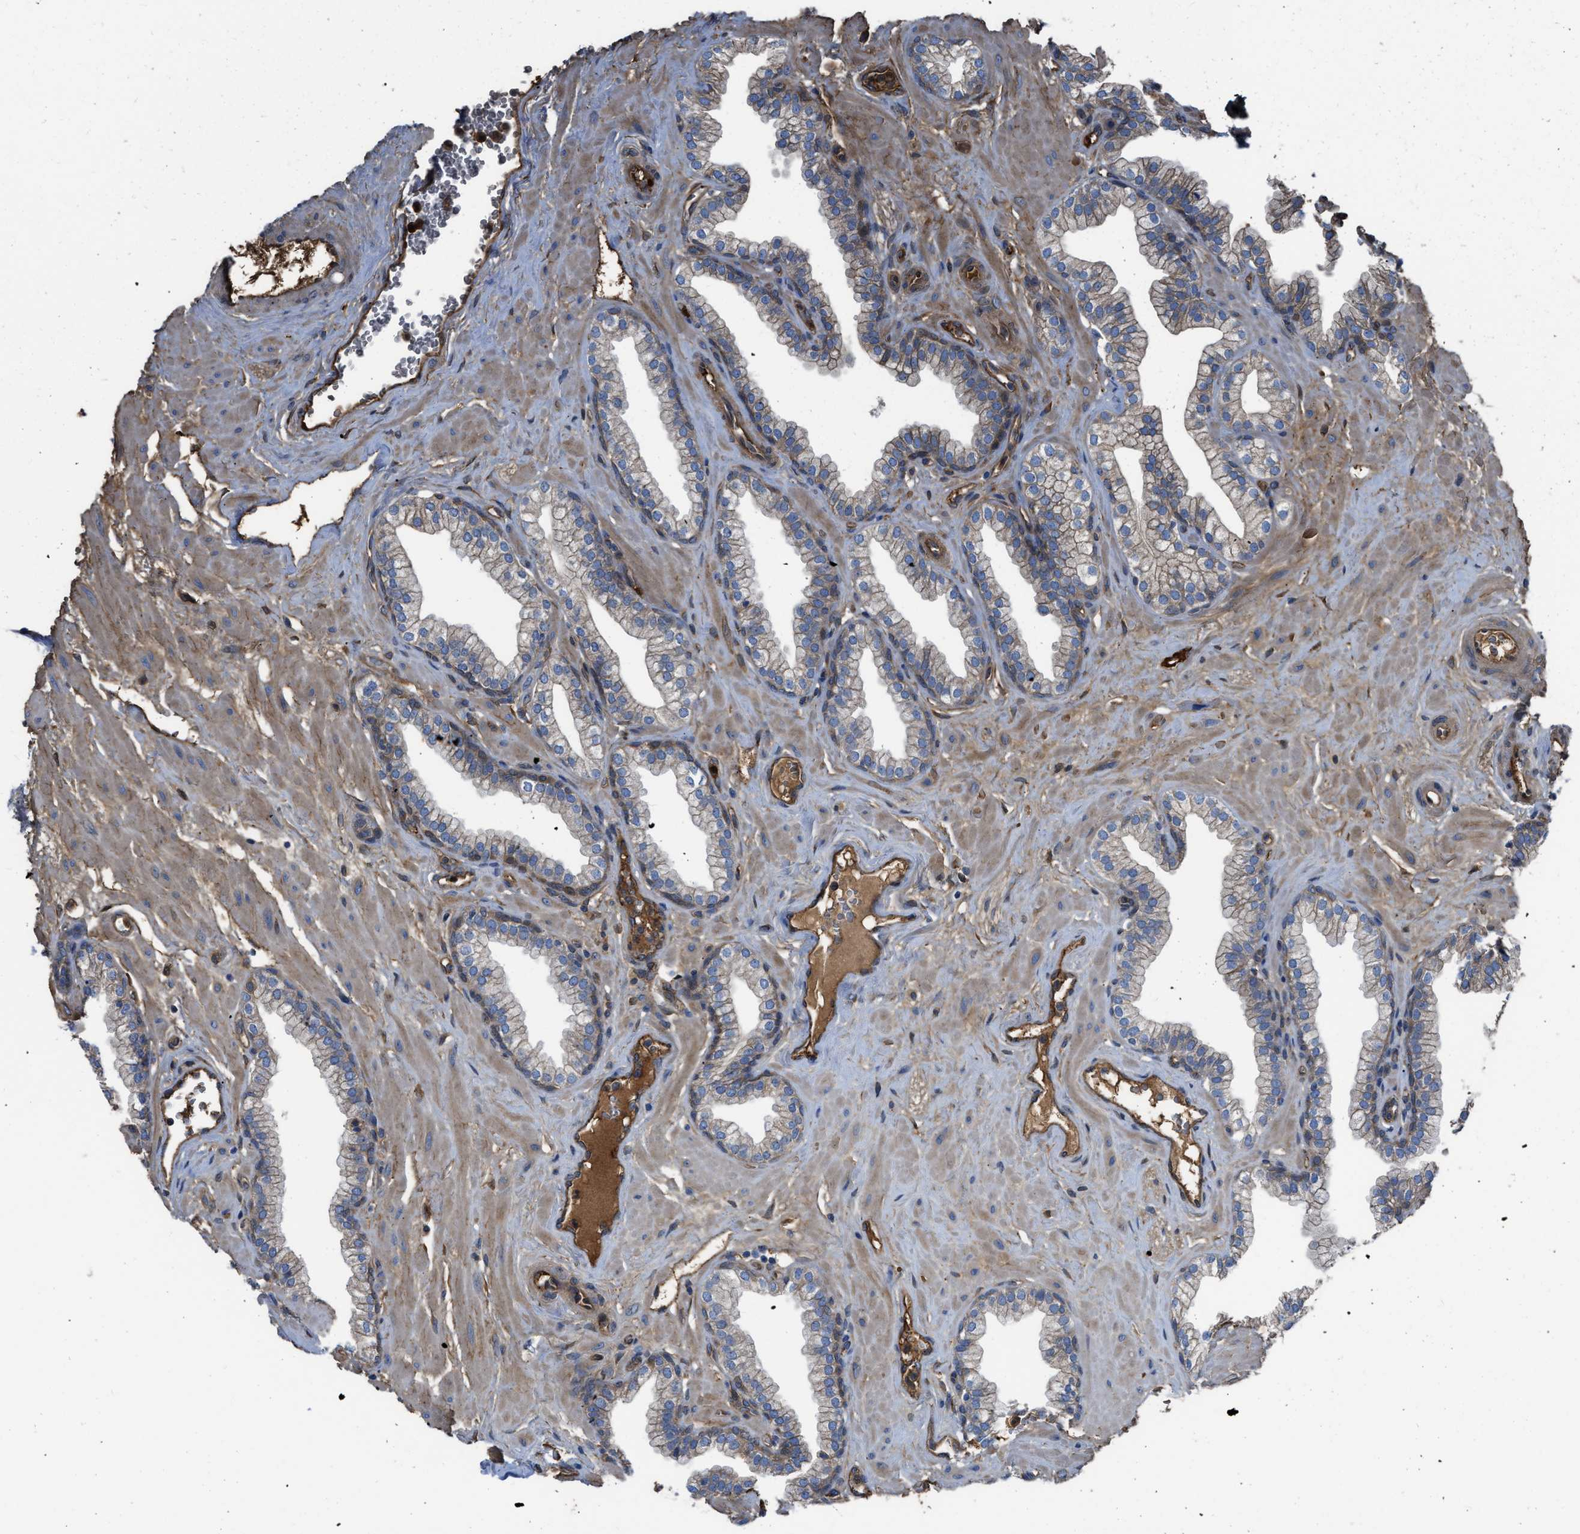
{"staining": {"intensity": "moderate", "quantity": "25%-75%", "location": "cytoplasmic/membranous"}, "tissue": "prostate", "cell_type": "Glandular cells", "image_type": "normal", "snomed": [{"axis": "morphology", "description": "Normal tissue, NOS"}, {"axis": "morphology", "description": "Urothelial carcinoma, Low grade"}, {"axis": "topography", "description": "Urinary bladder"}, {"axis": "topography", "description": "Prostate"}], "caption": "Immunohistochemistry (IHC) image of normal prostate stained for a protein (brown), which displays medium levels of moderate cytoplasmic/membranous staining in about 25%-75% of glandular cells.", "gene": "TRIOBP", "patient": {"sex": "male", "age": 60}}